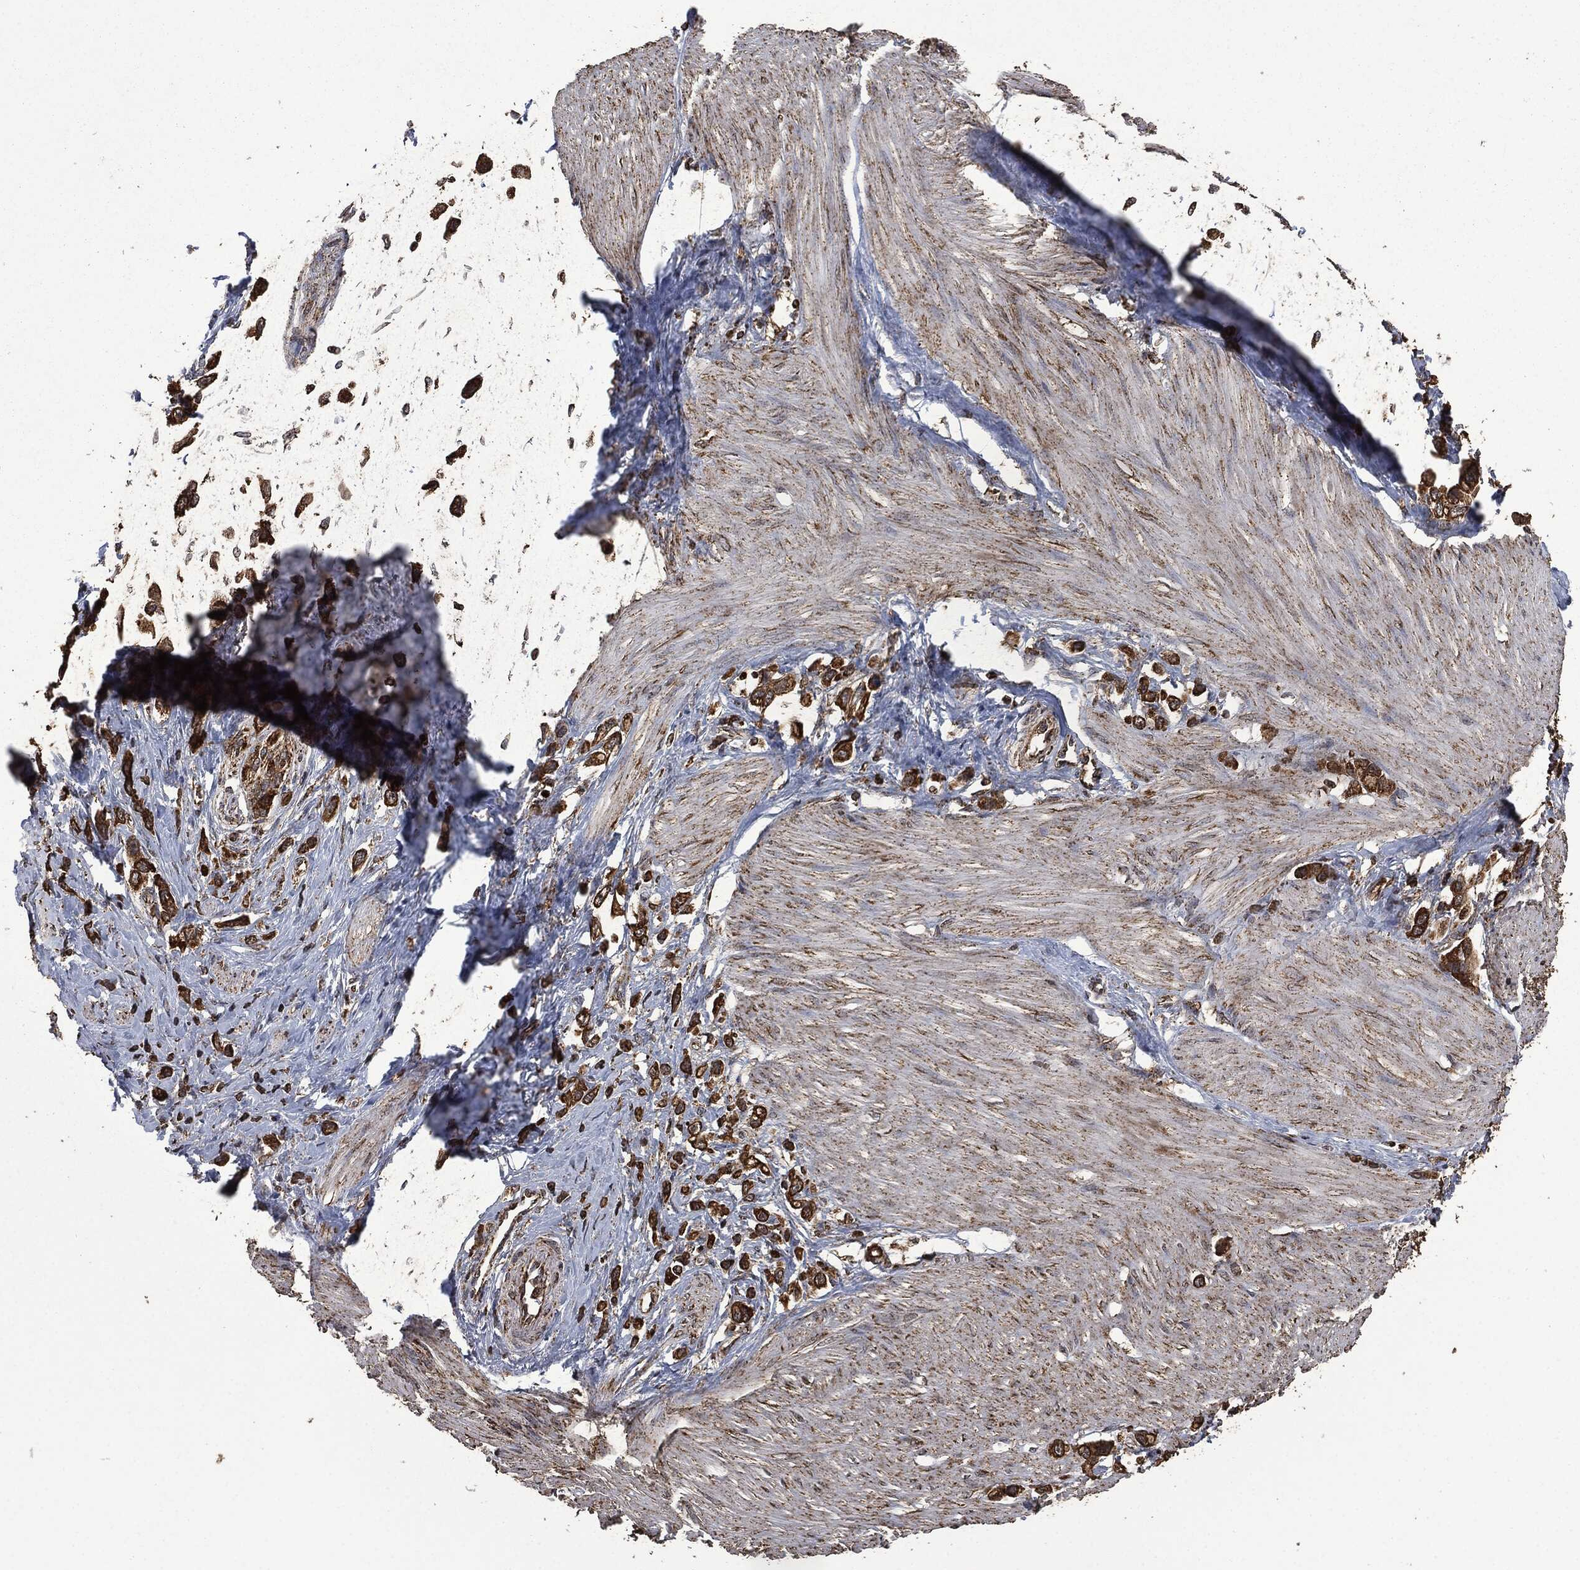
{"staining": {"intensity": "strong", "quantity": ">75%", "location": "cytoplasmic/membranous"}, "tissue": "stomach cancer", "cell_type": "Tumor cells", "image_type": "cancer", "snomed": [{"axis": "morphology", "description": "Normal tissue, NOS"}, {"axis": "morphology", "description": "Adenocarcinoma, NOS"}, {"axis": "morphology", "description": "Adenocarcinoma, High grade"}, {"axis": "topography", "description": "Stomach, upper"}, {"axis": "topography", "description": "Stomach"}], "caption": "Stomach adenocarcinoma stained with immunohistochemistry exhibits strong cytoplasmic/membranous staining in approximately >75% of tumor cells. (Brightfield microscopy of DAB IHC at high magnification).", "gene": "LIG3", "patient": {"sex": "female", "age": 65}}